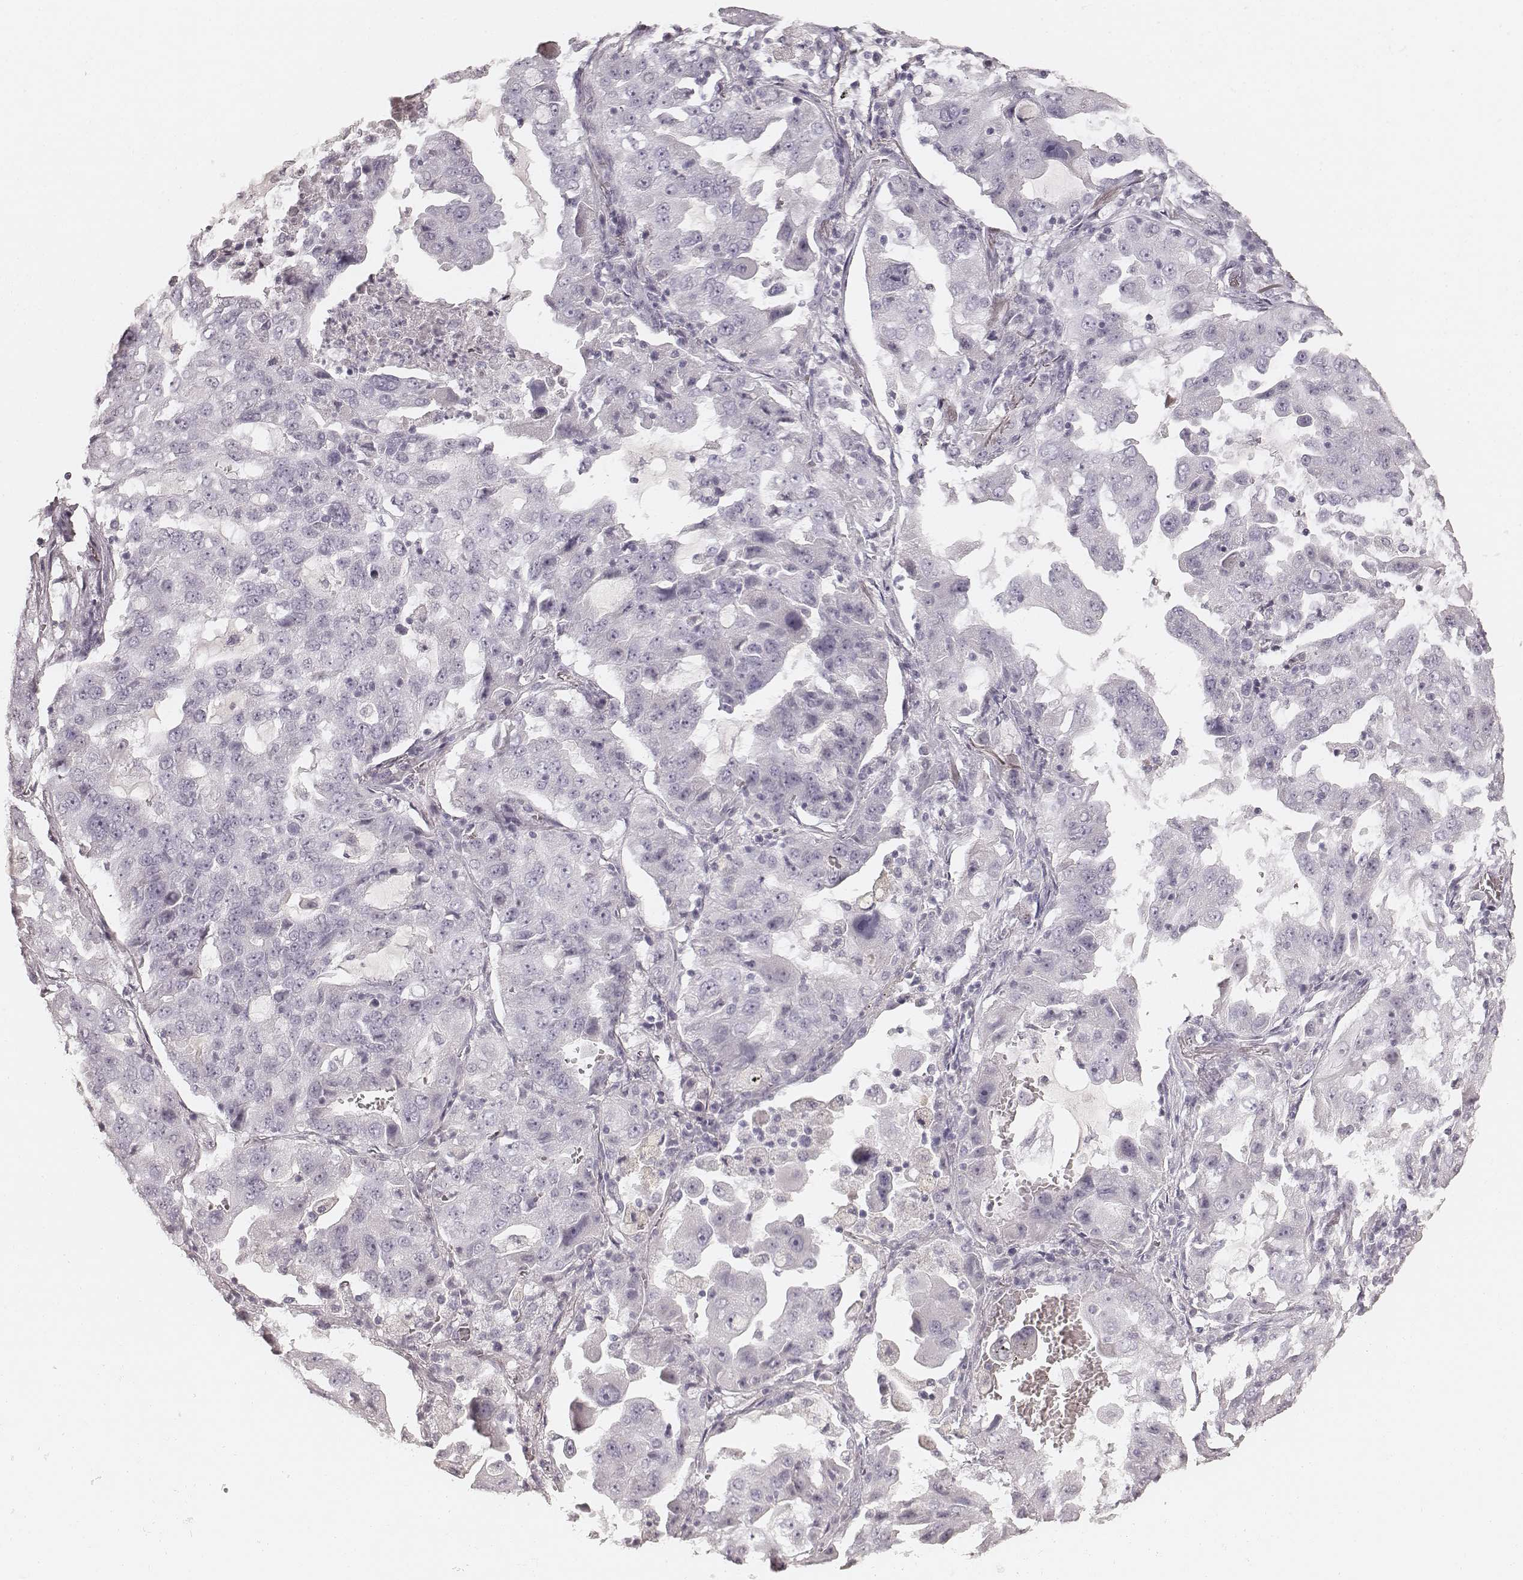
{"staining": {"intensity": "negative", "quantity": "none", "location": "none"}, "tissue": "lung cancer", "cell_type": "Tumor cells", "image_type": "cancer", "snomed": [{"axis": "morphology", "description": "Adenocarcinoma, NOS"}, {"axis": "topography", "description": "Lung"}], "caption": "Protein analysis of lung cancer (adenocarcinoma) exhibits no significant staining in tumor cells.", "gene": "KRT26", "patient": {"sex": "female", "age": 61}}